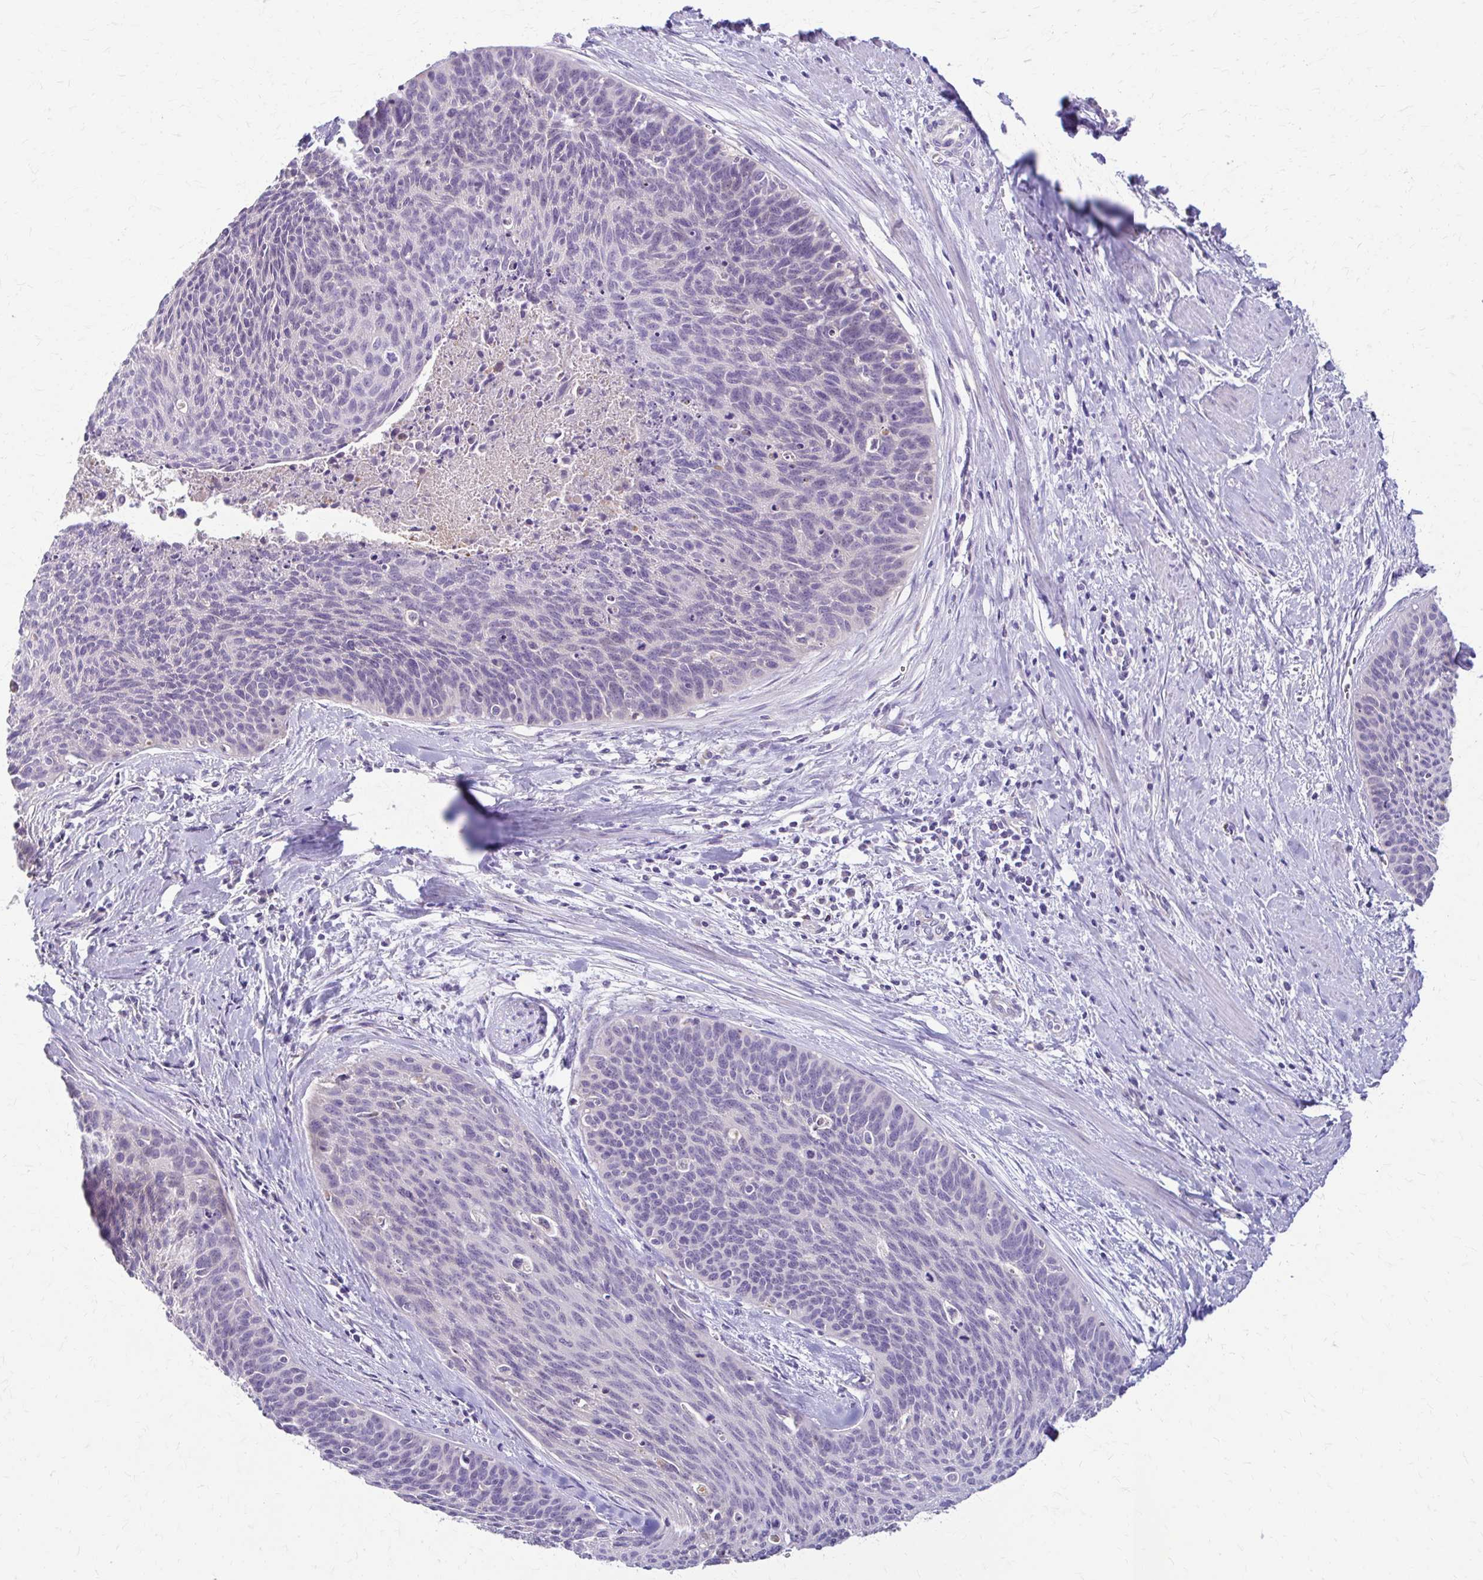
{"staining": {"intensity": "negative", "quantity": "none", "location": "none"}, "tissue": "cervical cancer", "cell_type": "Tumor cells", "image_type": "cancer", "snomed": [{"axis": "morphology", "description": "Squamous cell carcinoma, NOS"}, {"axis": "topography", "description": "Cervix"}], "caption": "Immunohistochemical staining of cervical cancer shows no significant staining in tumor cells.", "gene": "SAMD13", "patient": {"sex": "female", "age": 55}}